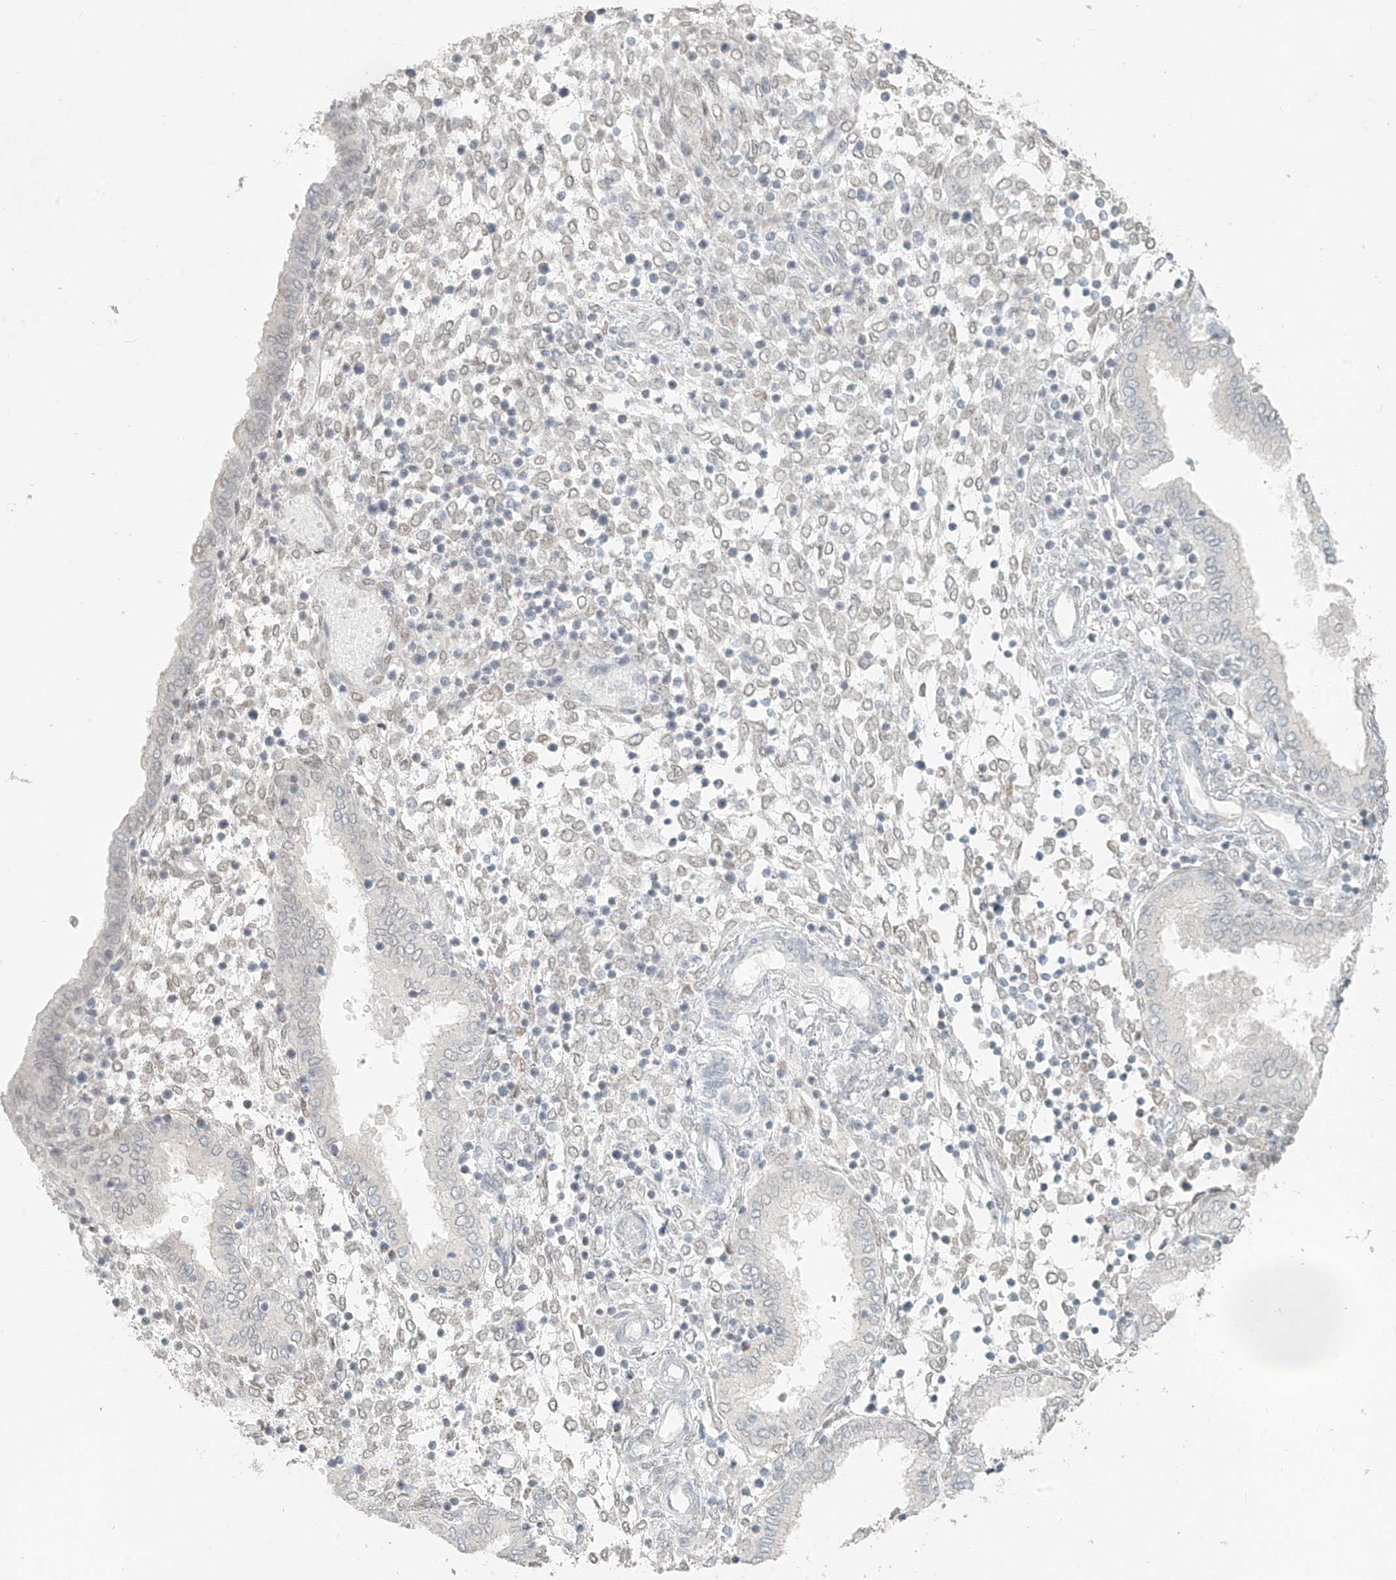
{"staining": {"intensity": "negative", "quantity": "none", "location": "none"}, "tissue": "endometrium", "cell_type": "Cells in endometrial stroma", "image_type": "normal", "snomed": [{"axis": "morphology", "description": "Normal tissue, NOS"}, {"axis": "topography", "description": "Endometrium"}], "caption": "Human endometrium stained for a protein using immunohistochemistry (IHC) displays no positivity in cells in endometrial stroma.", "gene": "OSBPL7", "patient": {"sex": "female", "age": 53}}